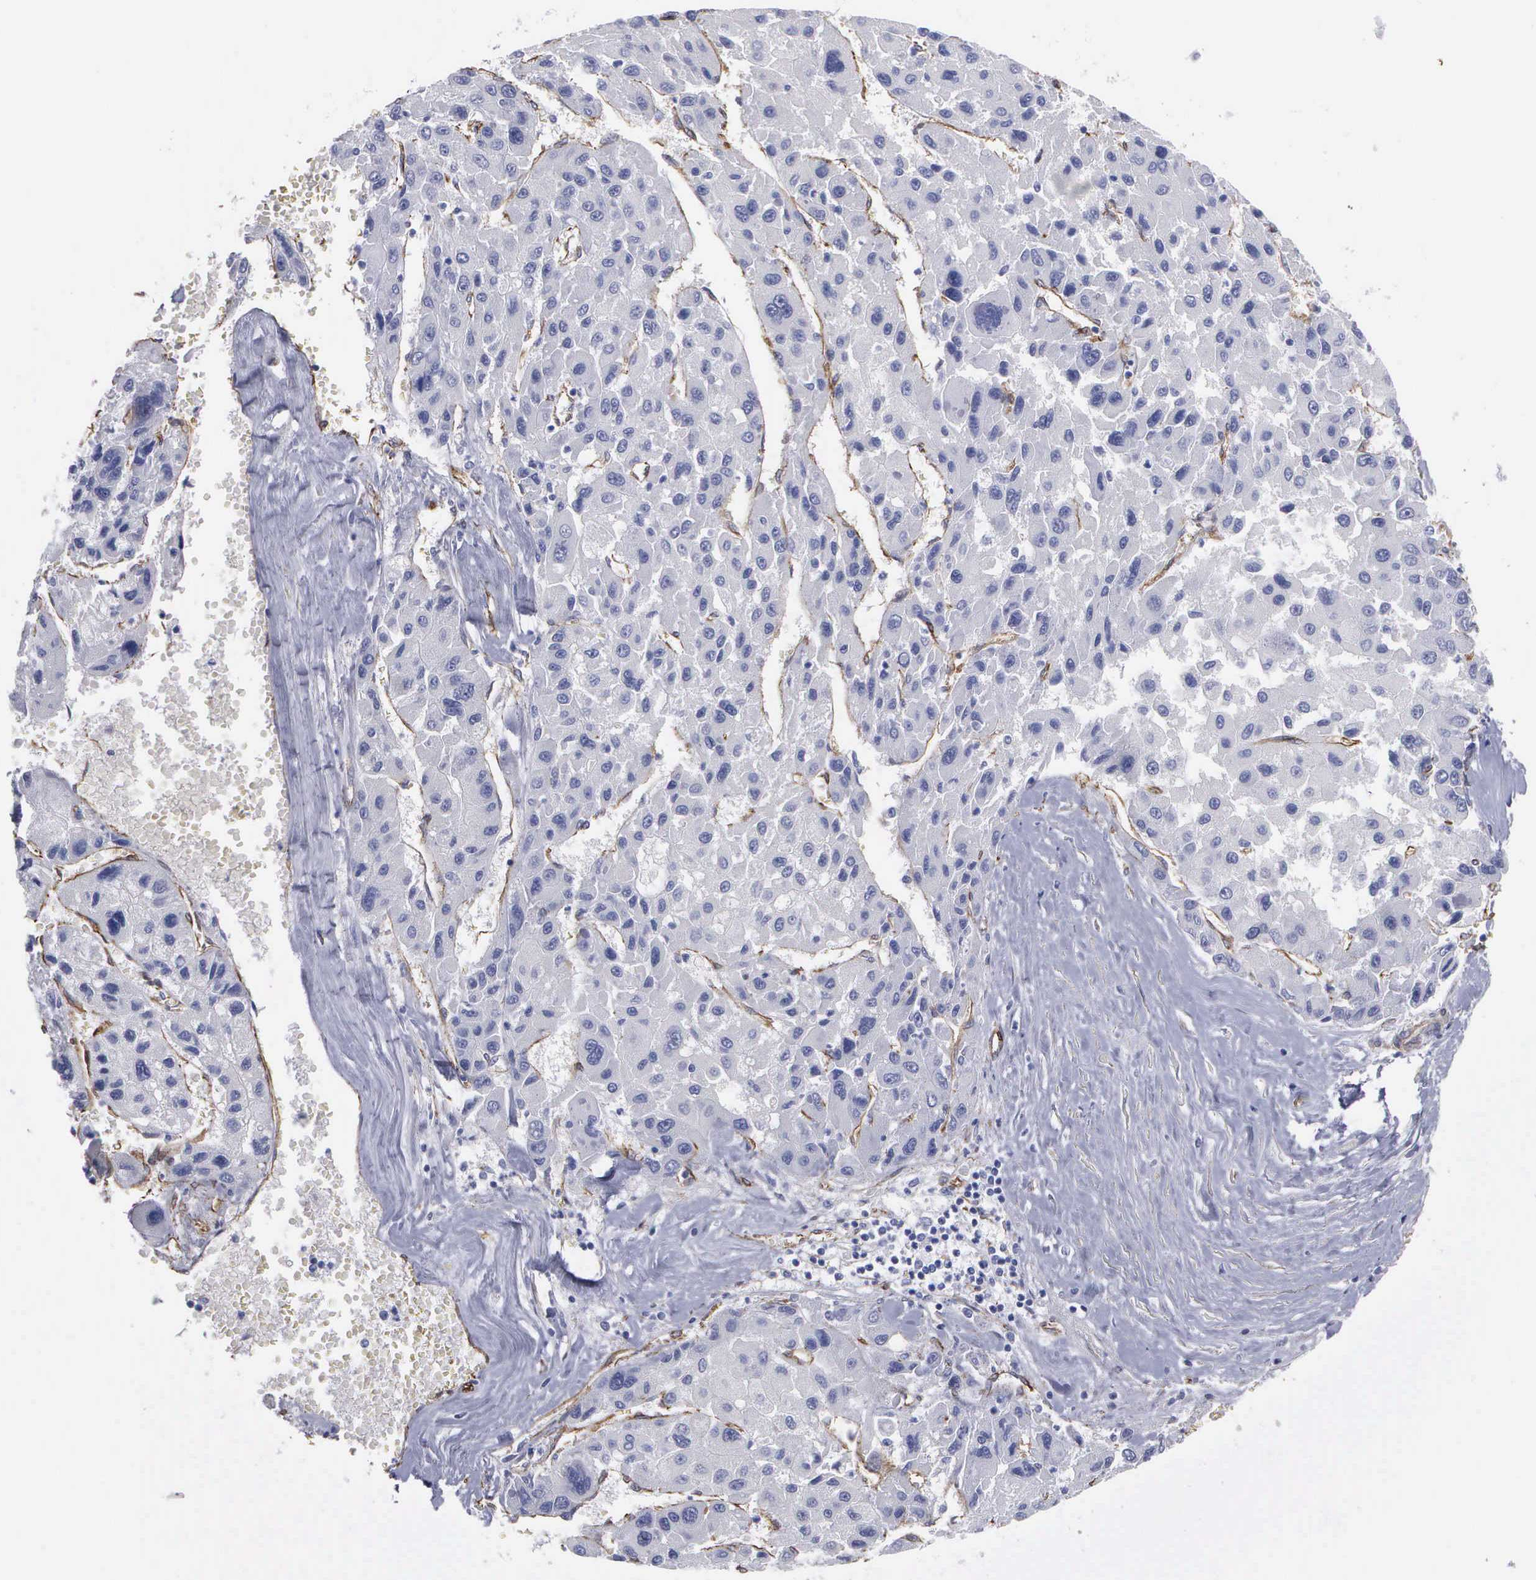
{"staining": {"intensity": "negative", "quantity": "none", "location": "none"}, "tissue": "liver cancer", "cell_type": "Tumor cells", "image_type": "cancer", "snomed": [{"axis": "morphology", "description": "Carcinoma, Hepatocellular, NOS"}, {"axis": "topography", "description": "Liver"}], "caption": "This is a micrograph of IHC staining of liver hepatocellular carcinoma, which shows no positivity in tumor cells.", "gene": "MAGEB10", "patient": {"sex": "male", "age": 64}}